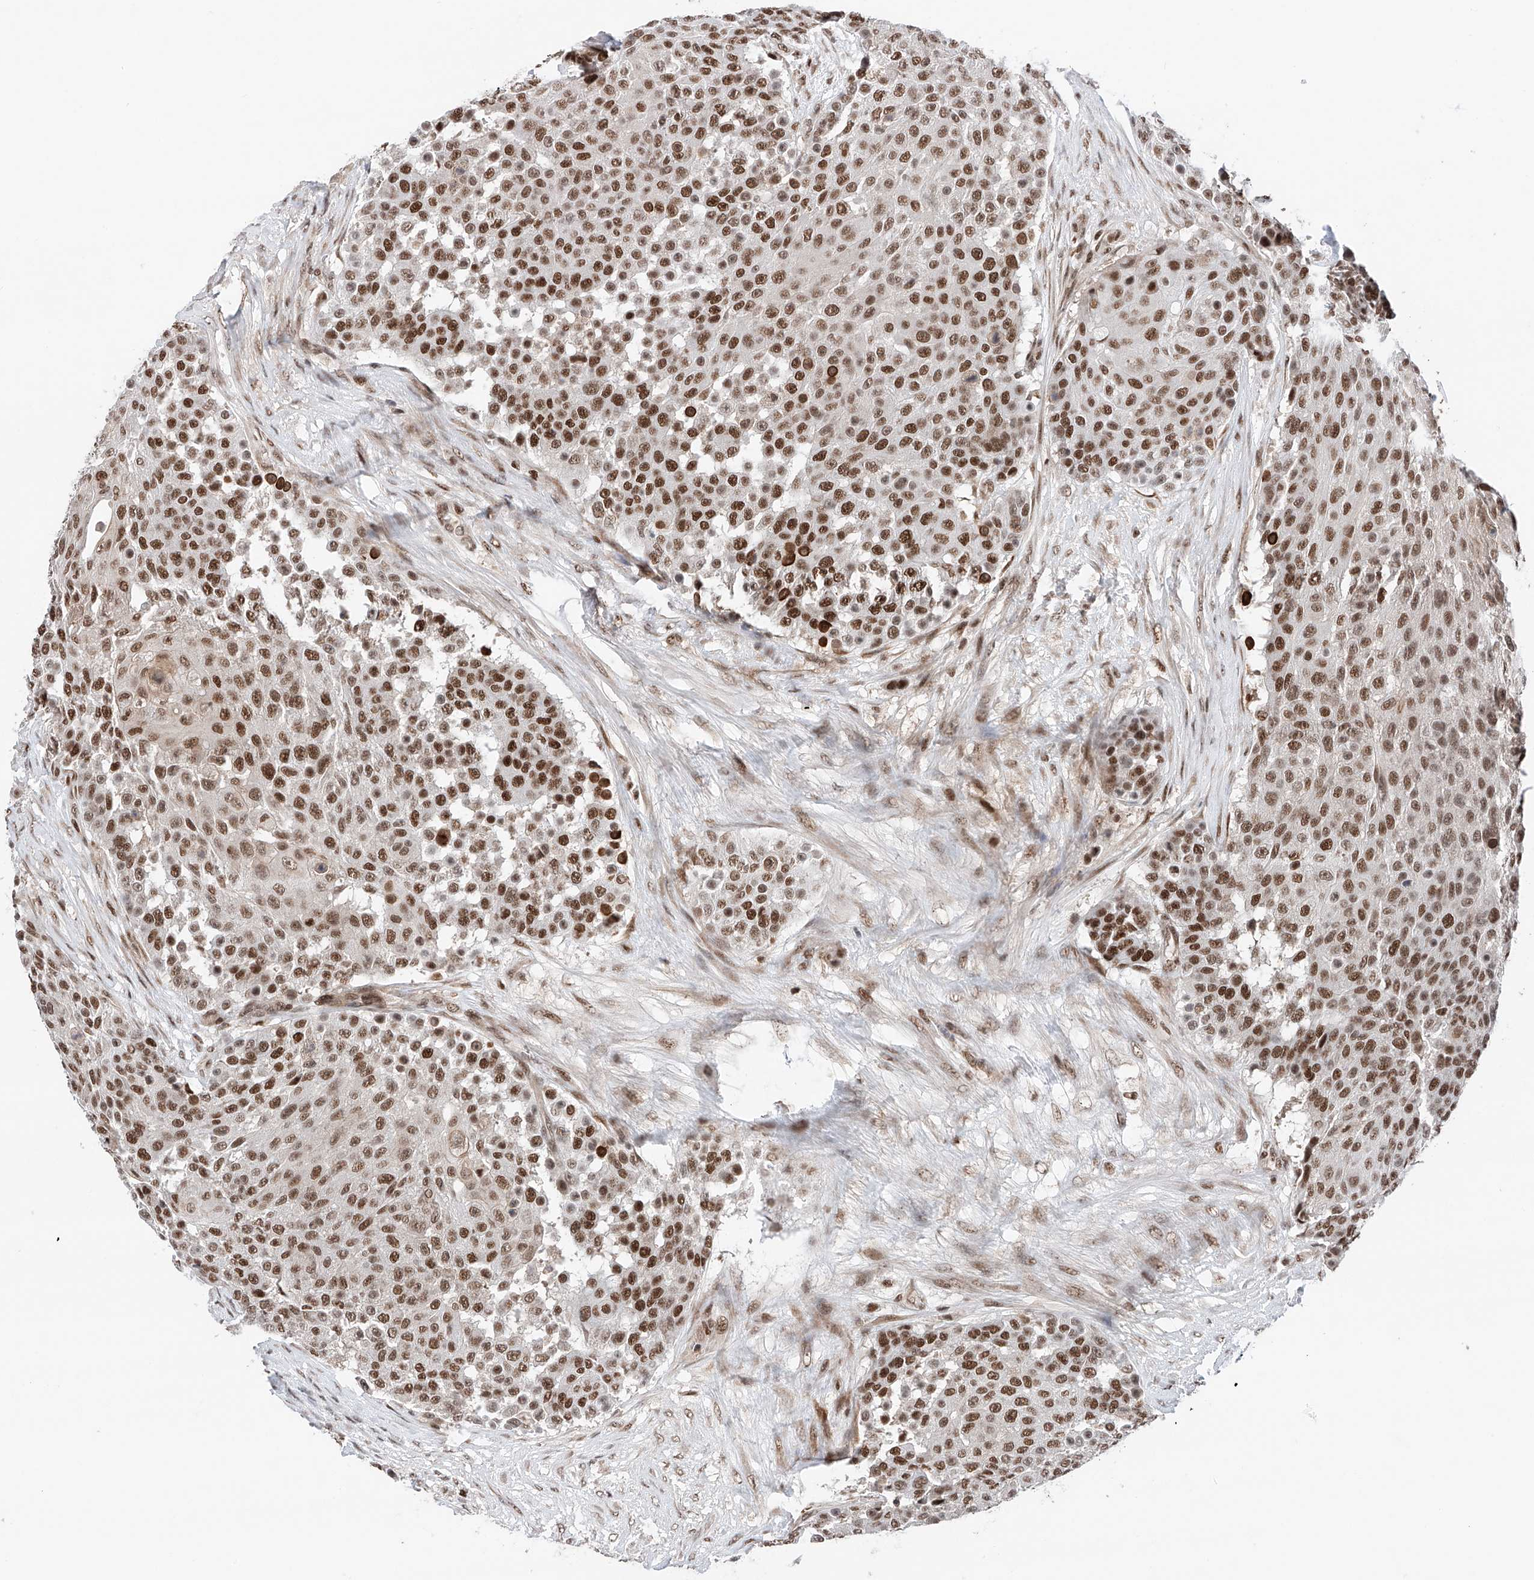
{"staining": {"intensity": "strong", "quantity": ">75%", "location": "nuclear"}, "tissue": "urothelial cancer", "cell_type": "Tumor cells", "image_type": "cancer", "snomed": [{"axis": "morphology", "description": "Urothelial carcinoma, High grade"}, {"axis": "topography", "description": "Urinary bladder"}], "caption": "High-grade urothelial carcinoma tissue displays strong nuclear staining in about >75% of tumor cells", "gene": "SNRNP200", "patient": {"sex": "female", "age": 63}}